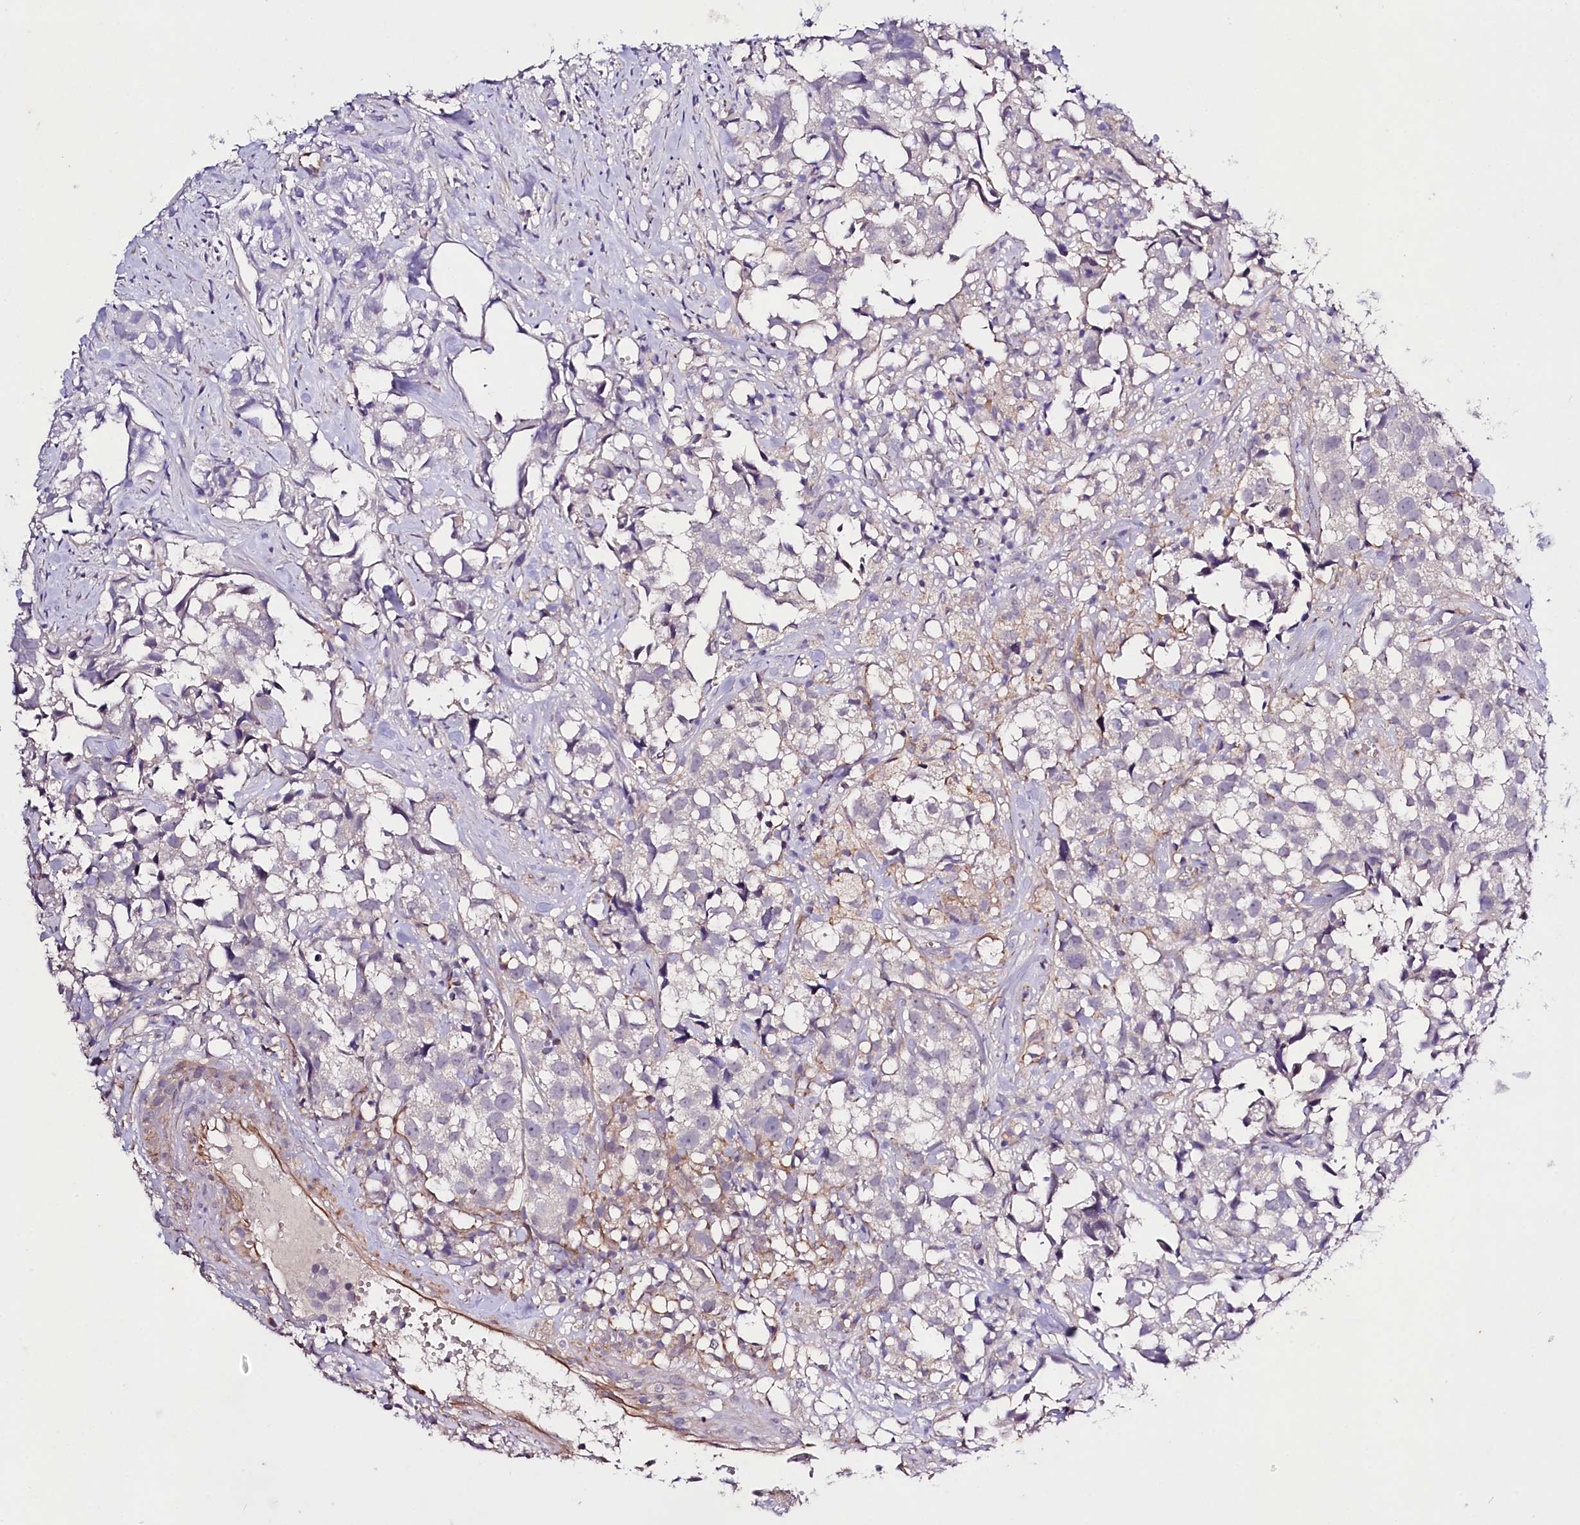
{"staining": {"intensity": "negative", "quantity": "none", "location": "none"}, "tissue": "urothelial cancer", "cell_type": "Tumor cells", "image_type": "cancer", "snomed": [{"axis": "morphology", "description": "Urothelial carcinoma, High grade"}, {"axis": "topography", "description": "Urinary bladder"}], "caption": "Image shows no significant protein positivity in tumor cells of urothelial cancer.", "gene": "SLC7A1", "patient": {"sex": "female", "age": 75}}